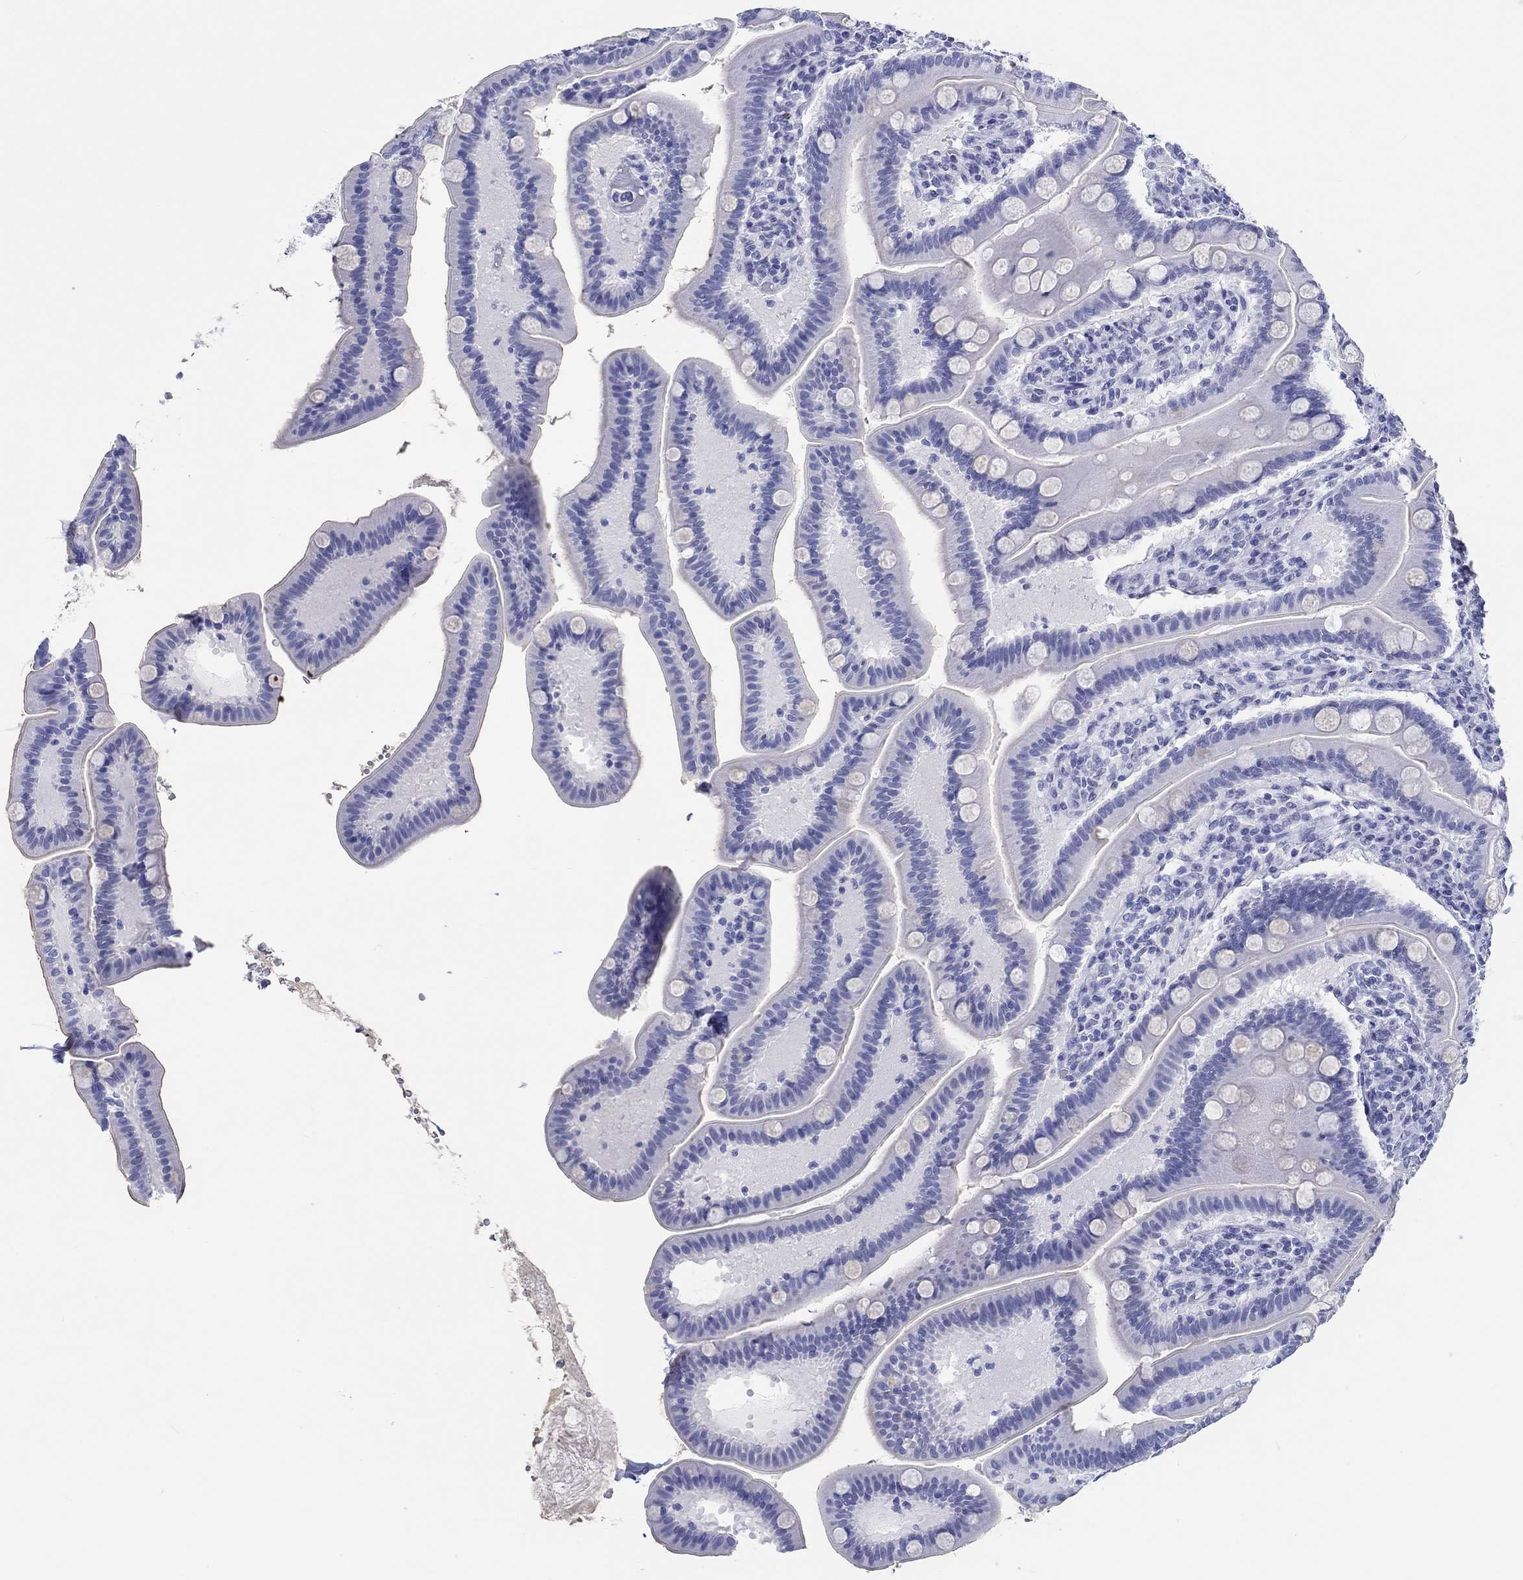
{"staining": {"intensity": "negative", "quantity": "none", "location": "none"}, "tissue": "small intestine", "cell_type": "Glandular cells", "image_type": "normal", "snomed": [{"axis": "morphology", "description": "Normal tissue, NOS"}, {"axis": "topography", "description": "Small intestine"}], "caption": "The photomicrograph displays no significant positivity in glandular cells of small intestine. The staining is performed using DAB brown chromogen with nuclei counter-stained in using hematoxylin.", "gene": "H1", "patient": {"sex": "male", "age": 66}}